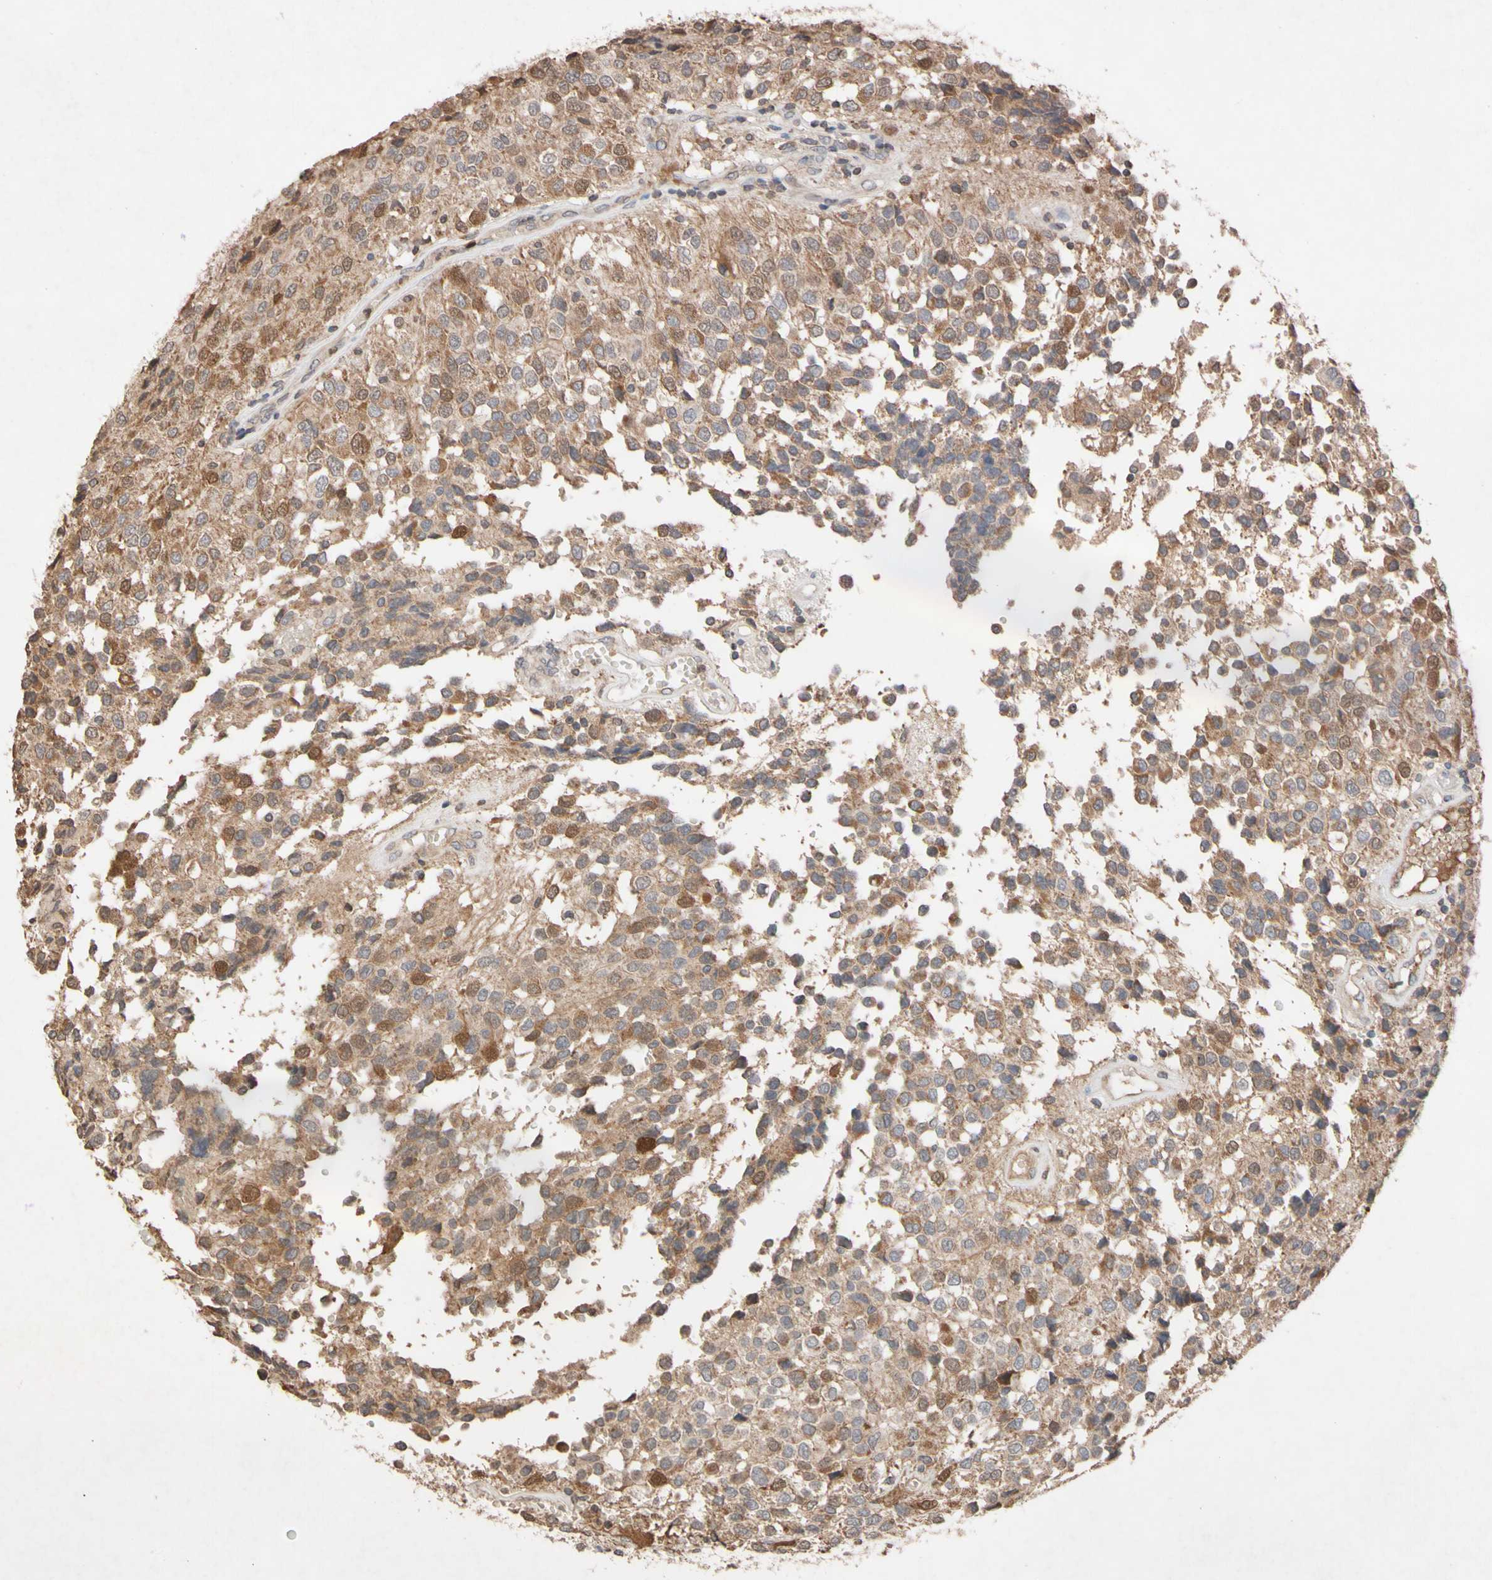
{"staining": {"intensity": "moderate", "quantity": ">75%", "location": "cytoplasmic/membranous"}, "tissue": "glioma", "cell_type": "Tumor cells", "image_type": "cancer", "snomed": [{"axis": "morphology", "description": "Glioma, malignant, High grade"}, {"axis": "topography", "description": "Brain"}], "caption": "Moderate cytoplasmic/membranous protein staining is appreciated in about >75% of tumor cells in malignant glioma (high-grade).", "gene": "NECTIN3", "patient": {"sex": "male", "age": 32}}